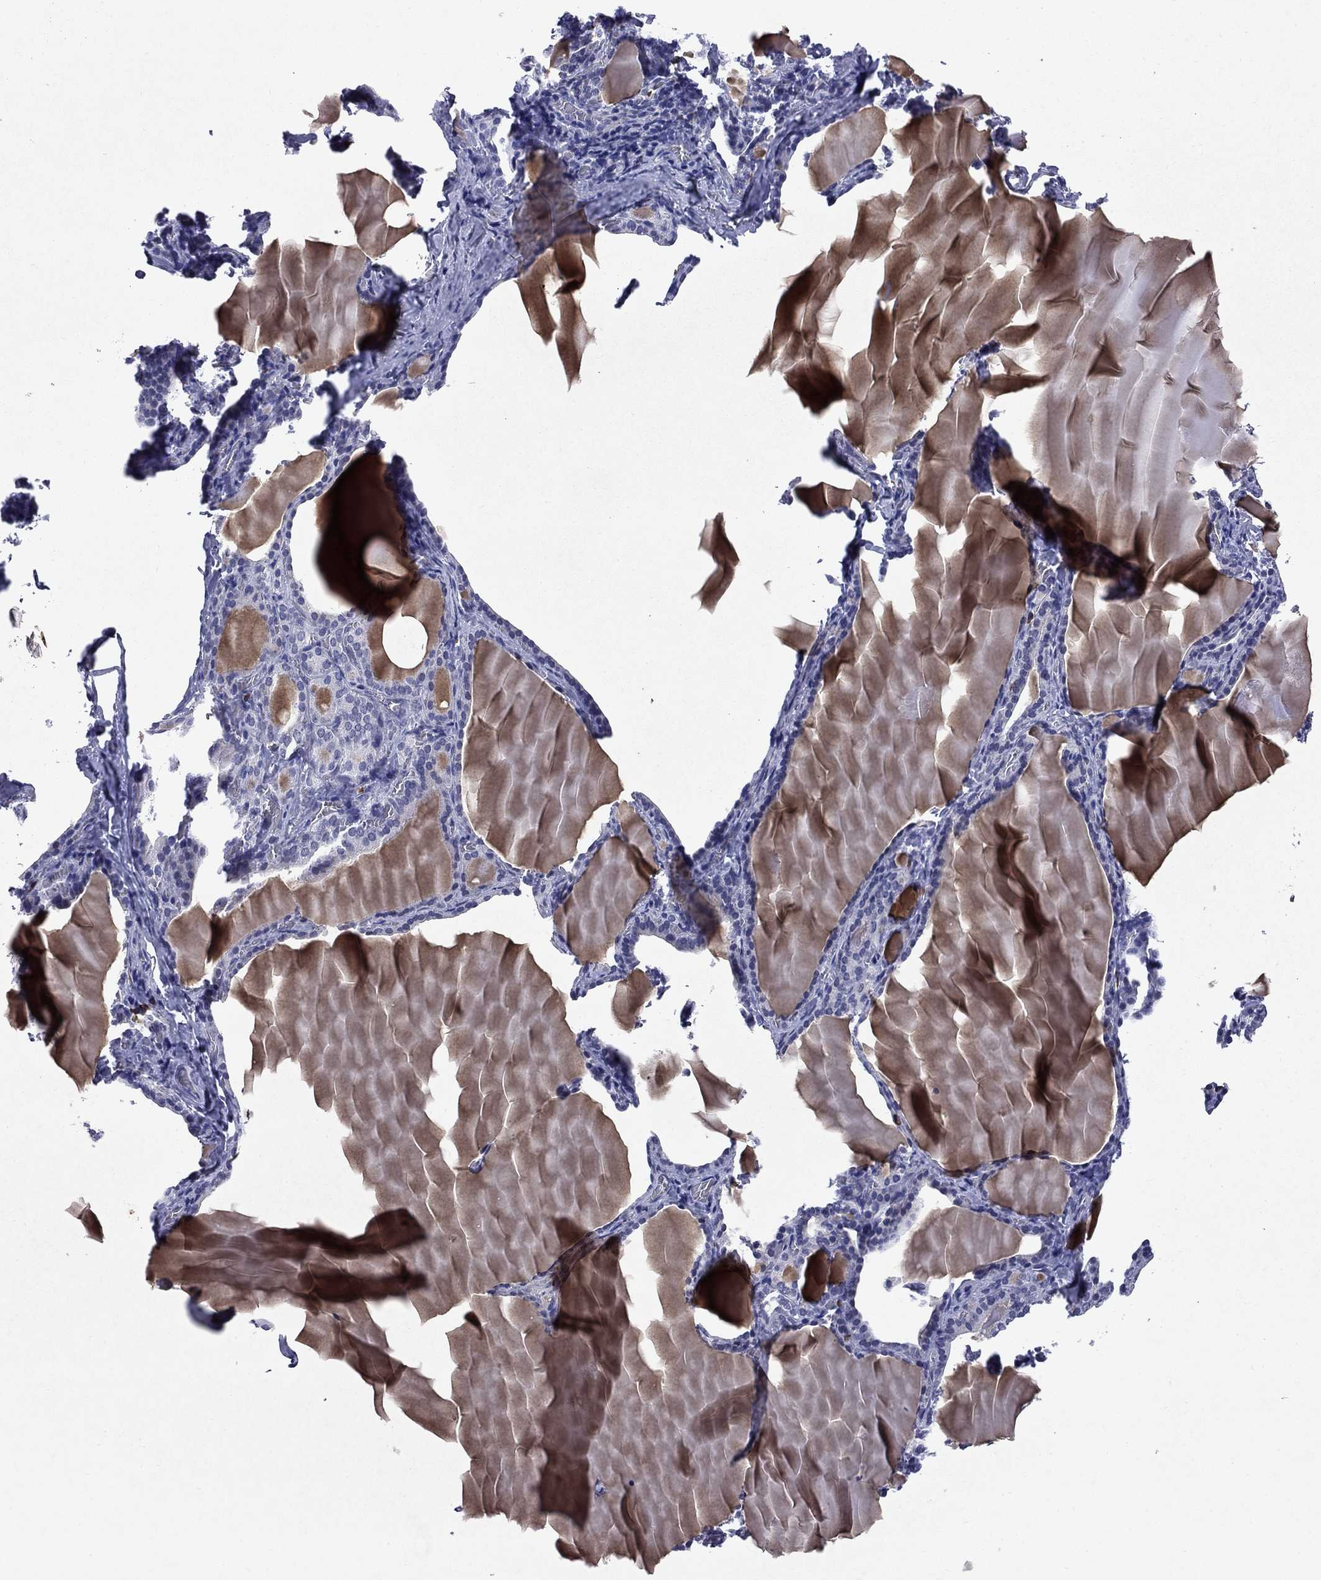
{"staining": {"intensity": "negative", "quantity": "none", "location": "none"}, "tissue": "thyroid gland", "cell_type": "Glandular cells", "image_type": "normal", "snomed": [{"axis": "morphology", "description": "Normal tissue, NOS"}, {"axis": "morphology", "description": "Hyperplasia, NOS"}, {"axis": "topography", "description": "Thyroid gland"}], "caption": "There is no significant positivity in glandular cells of thyroid gland. Nuclei are stained in blue.", "gene": "ECM1", "patient": {"sex": "female", "age": 27}}